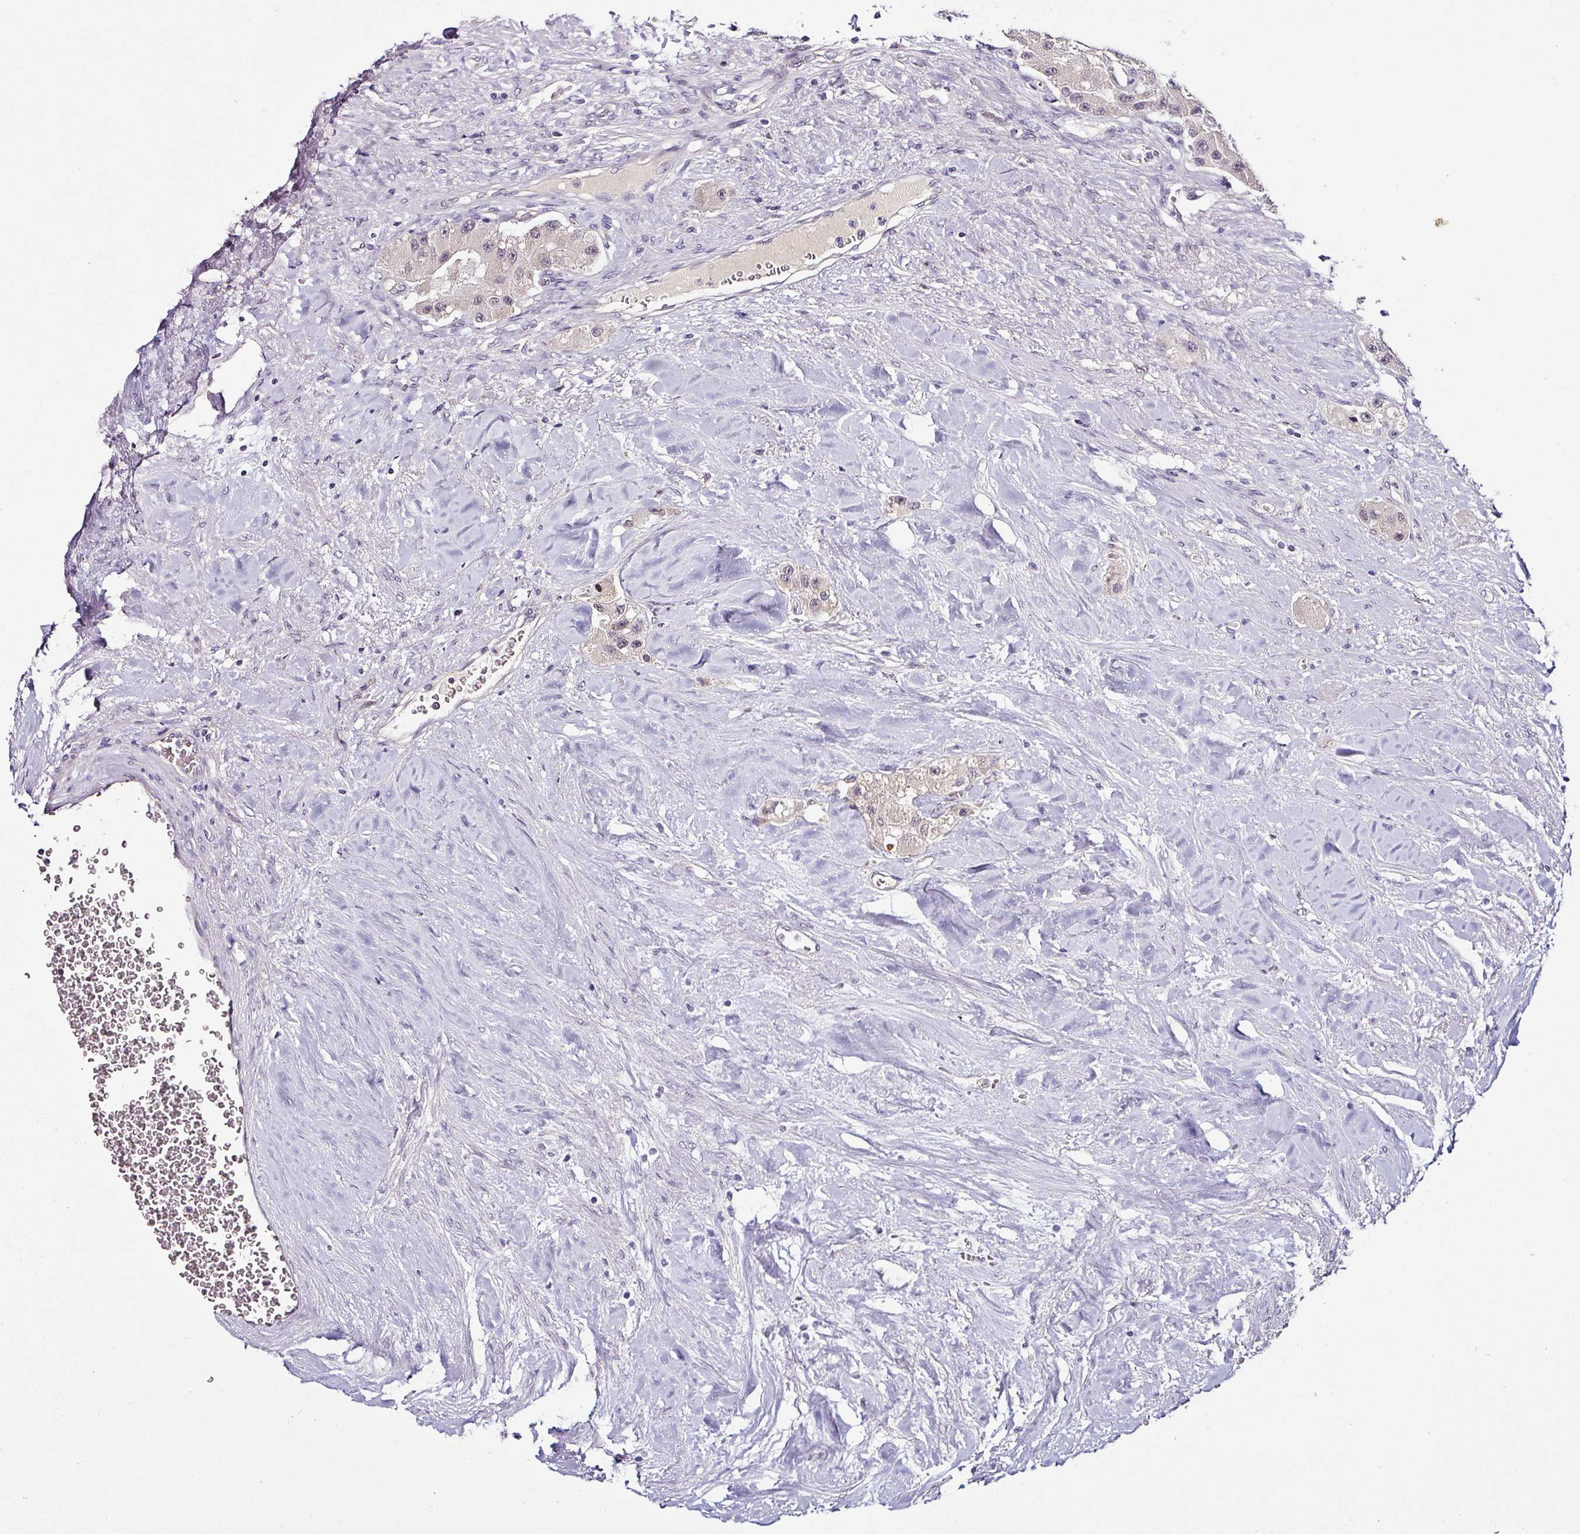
{"staining": {"intensity": "negative", "quantity": "none", "location": "none"}, "tissue": "carcinoid", "cell_type": "Tumor cells", "image_type": "cancer", "snomed": [{"axis": "morphology", "description": "Carcinoid, malignant, NOS"}, {"axis": "topography", "description": "Pancreas"}], "caption": "Carcinoid (malignant) was stained to show a protein in brown. There is no significant positivity in tumor cells. The staining is performed using DAB (3,3'-diaminobenzidine) brown chromogen with nuclei counter-stained in using hematoxylin.", "gene": "NAPSA", "patient": {"sex": "male", "age": 41}}